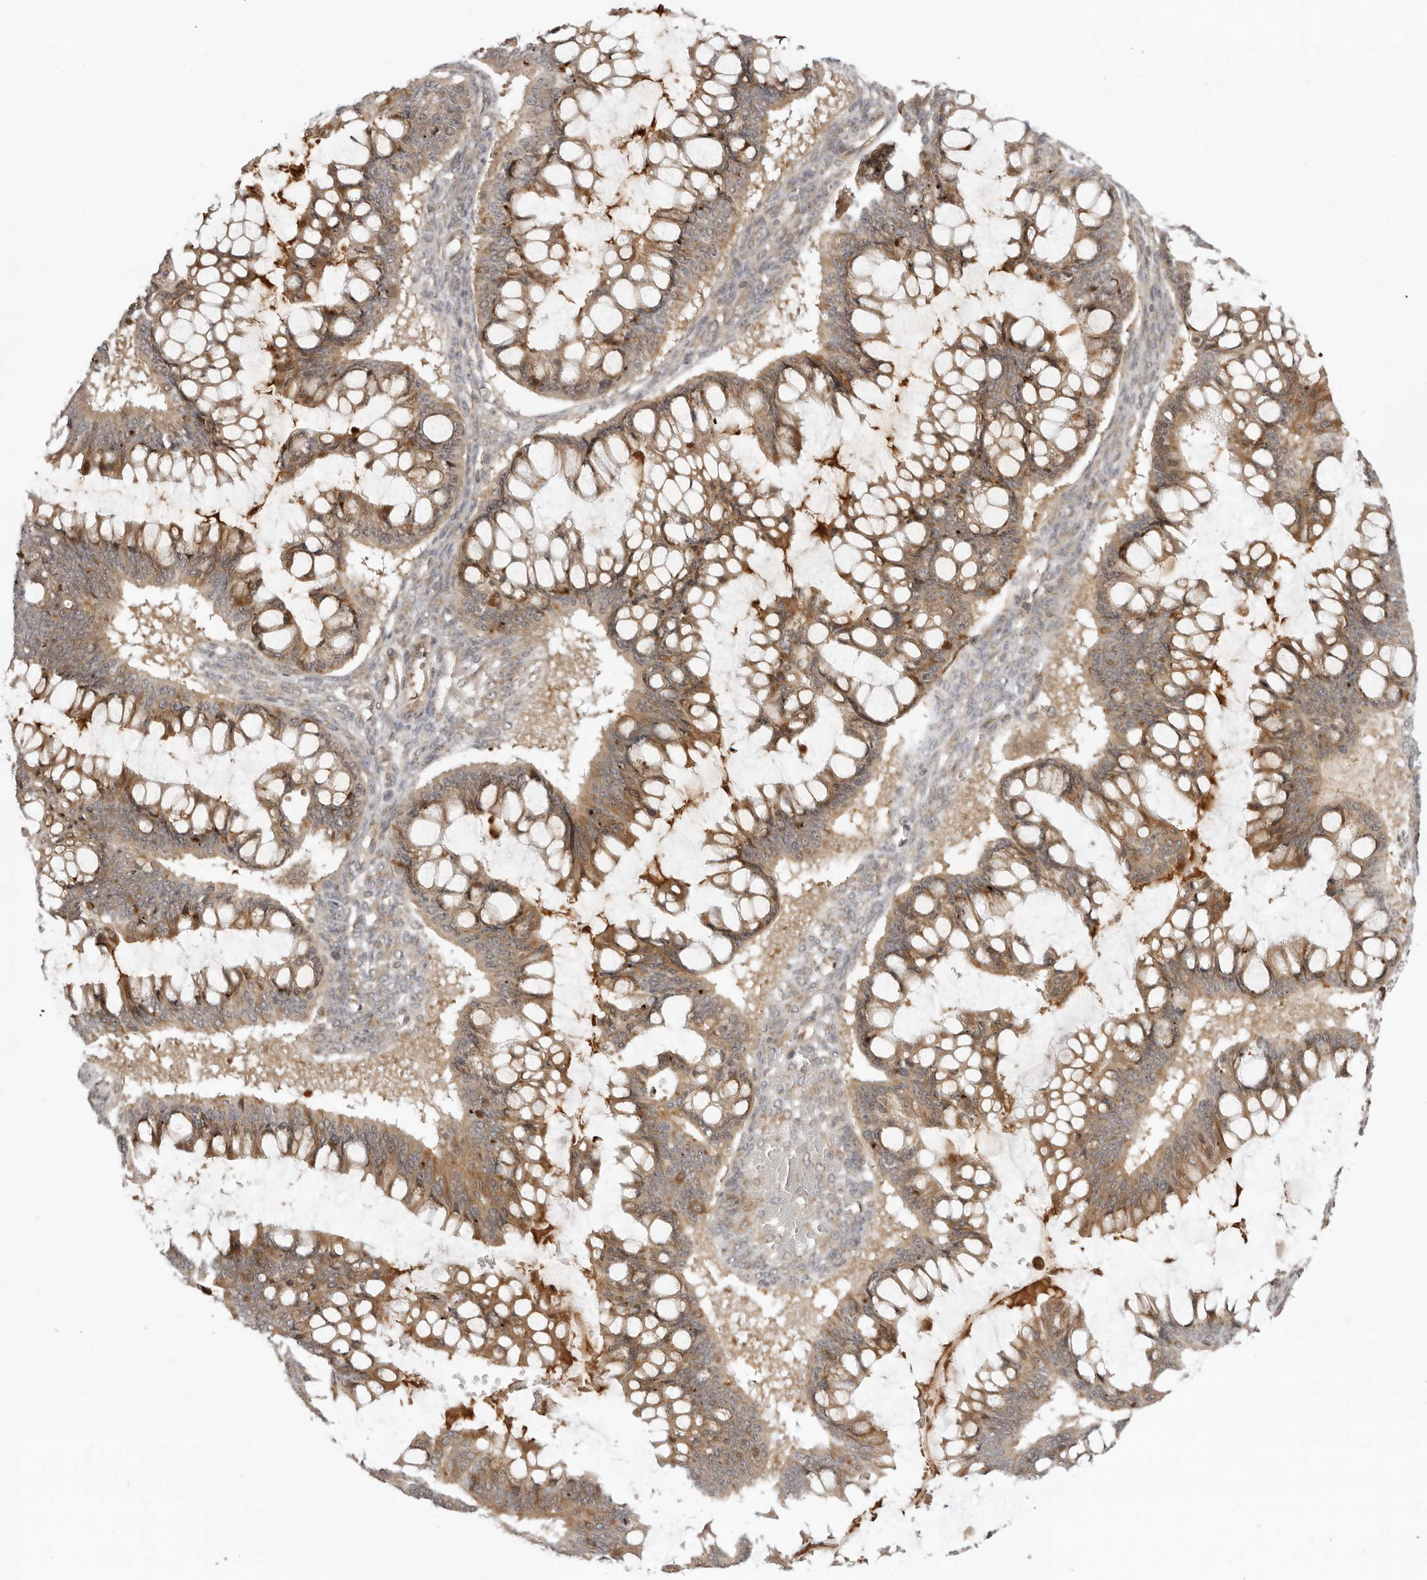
{"staining": {"intensity": "moderate", "quantity": ">75%", "location": "cytoplasmic/membranous"}, "tissue": "ovarian cancer", "cell_type": "Tumor cells", "image_type": "cancer", "snomed": [{"axis": "morphology", "description": "Cystadenocarcinoma, mucinous, NOS"}, {"axis": "topography", "description": "Ovary"}], "caption": "Ovarian cancer stained with immunohistochemistry (IHC) demonstrates moderate cytoplasmic/membranous staining in approximately >75% of tumor cells. Ihc stains the protein of interest in brown and the nuclei are stained blue.", "gene": "PRRC2A", "patient": {"sex": "female", "age": 73}}